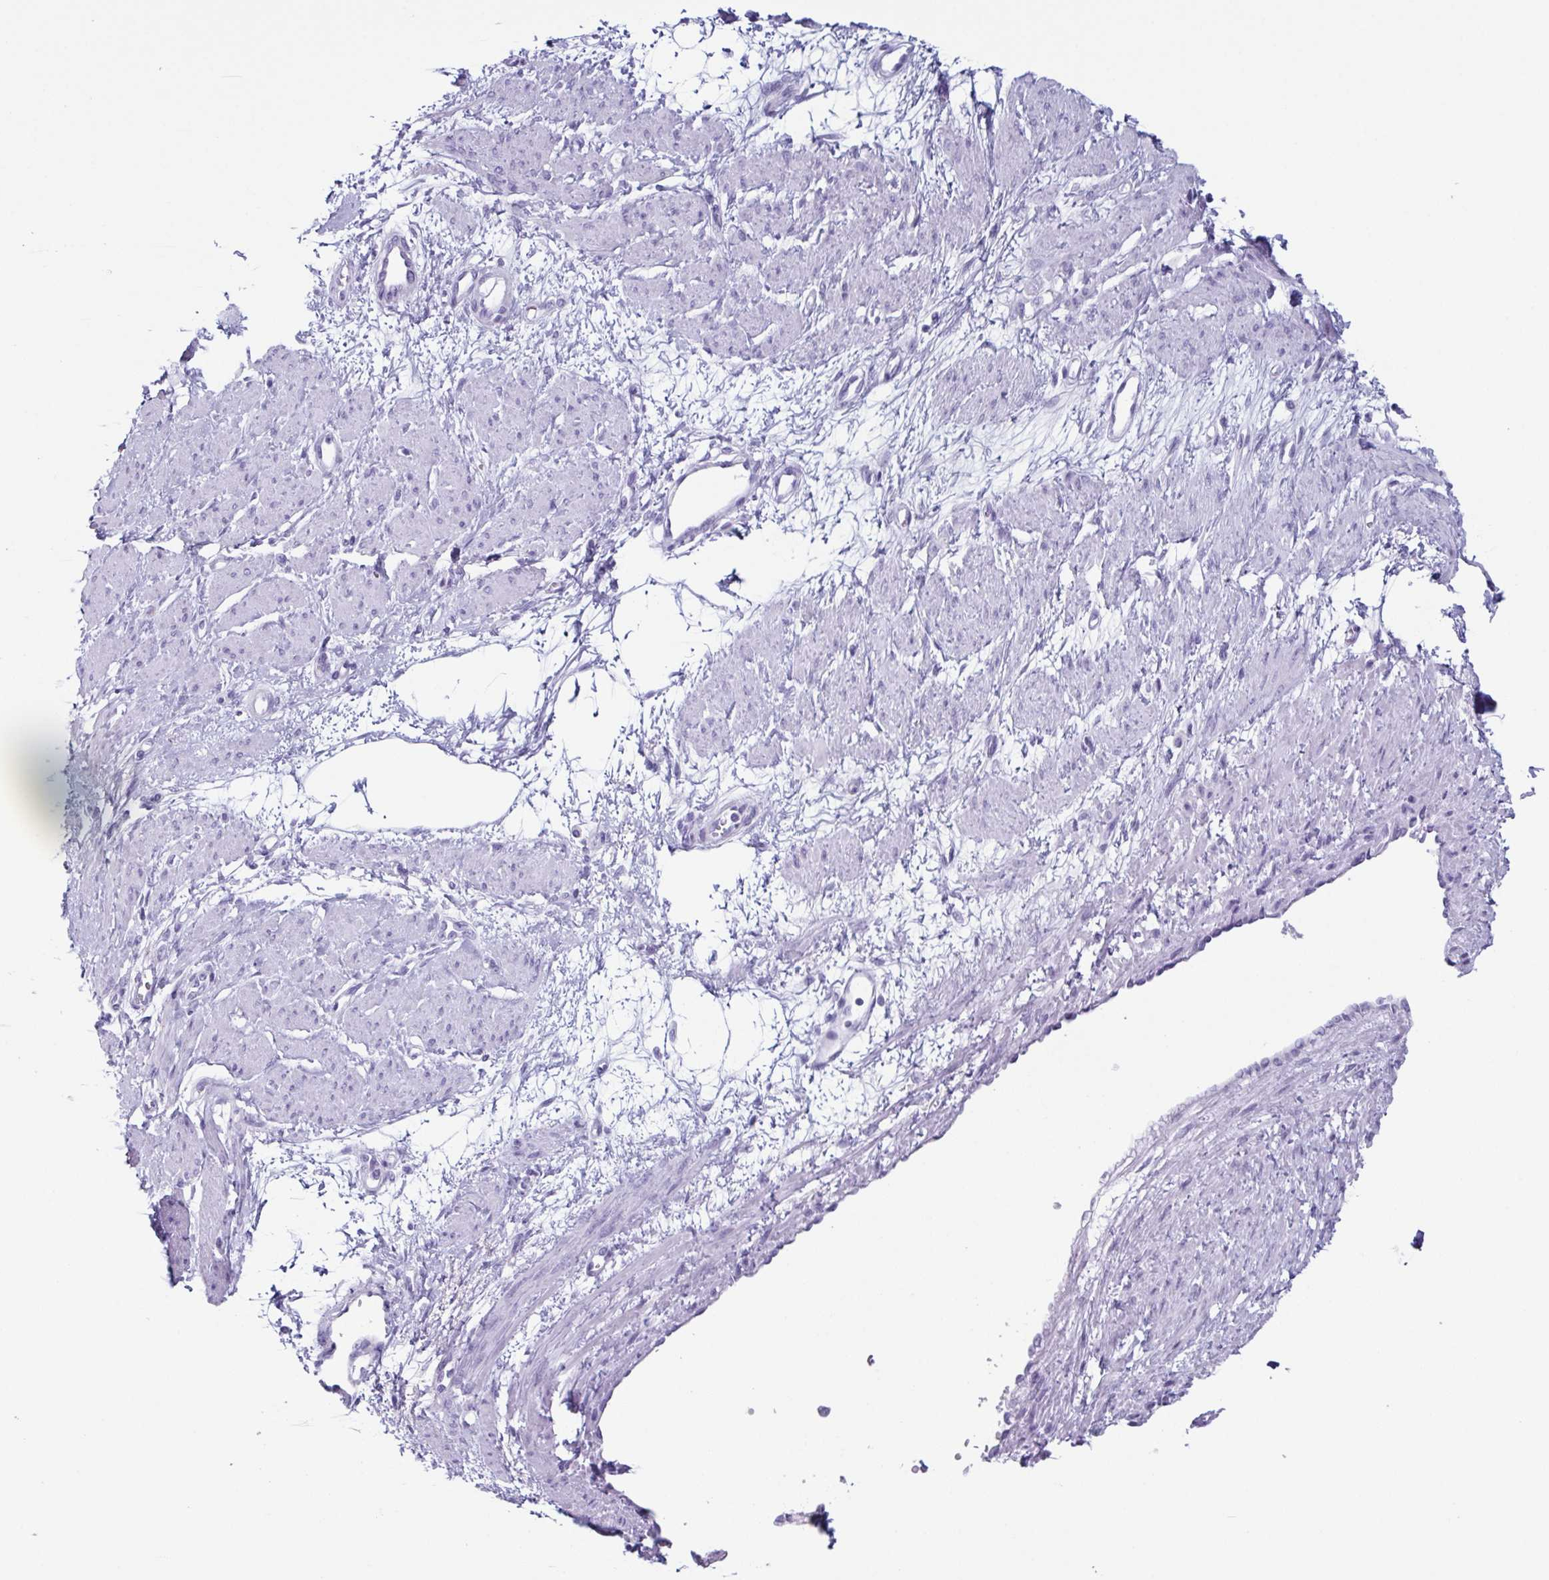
{"staining": {"intensity": "negative", "quantity": "none", "location": "none"}, "tissue": "smooth muscle", "cell_type": "Smooth muscle cells", "image_type": "normal", "snomed": [{"axis": "morphology", "description": "Normal tissue, NOS"}, {"axis": "topography", "description": "Smooth muscle"}, {"axis": "topography", "description": "Uterus"}], "caption": "This image is of benign smooth muscle stained with IHC to label a protein in brown with the nuclei are counter-stained blue. There is no expression in smooth muscle cells.", "gene": "ENKUR", "patient": {"sex": "female", "age": 39}}